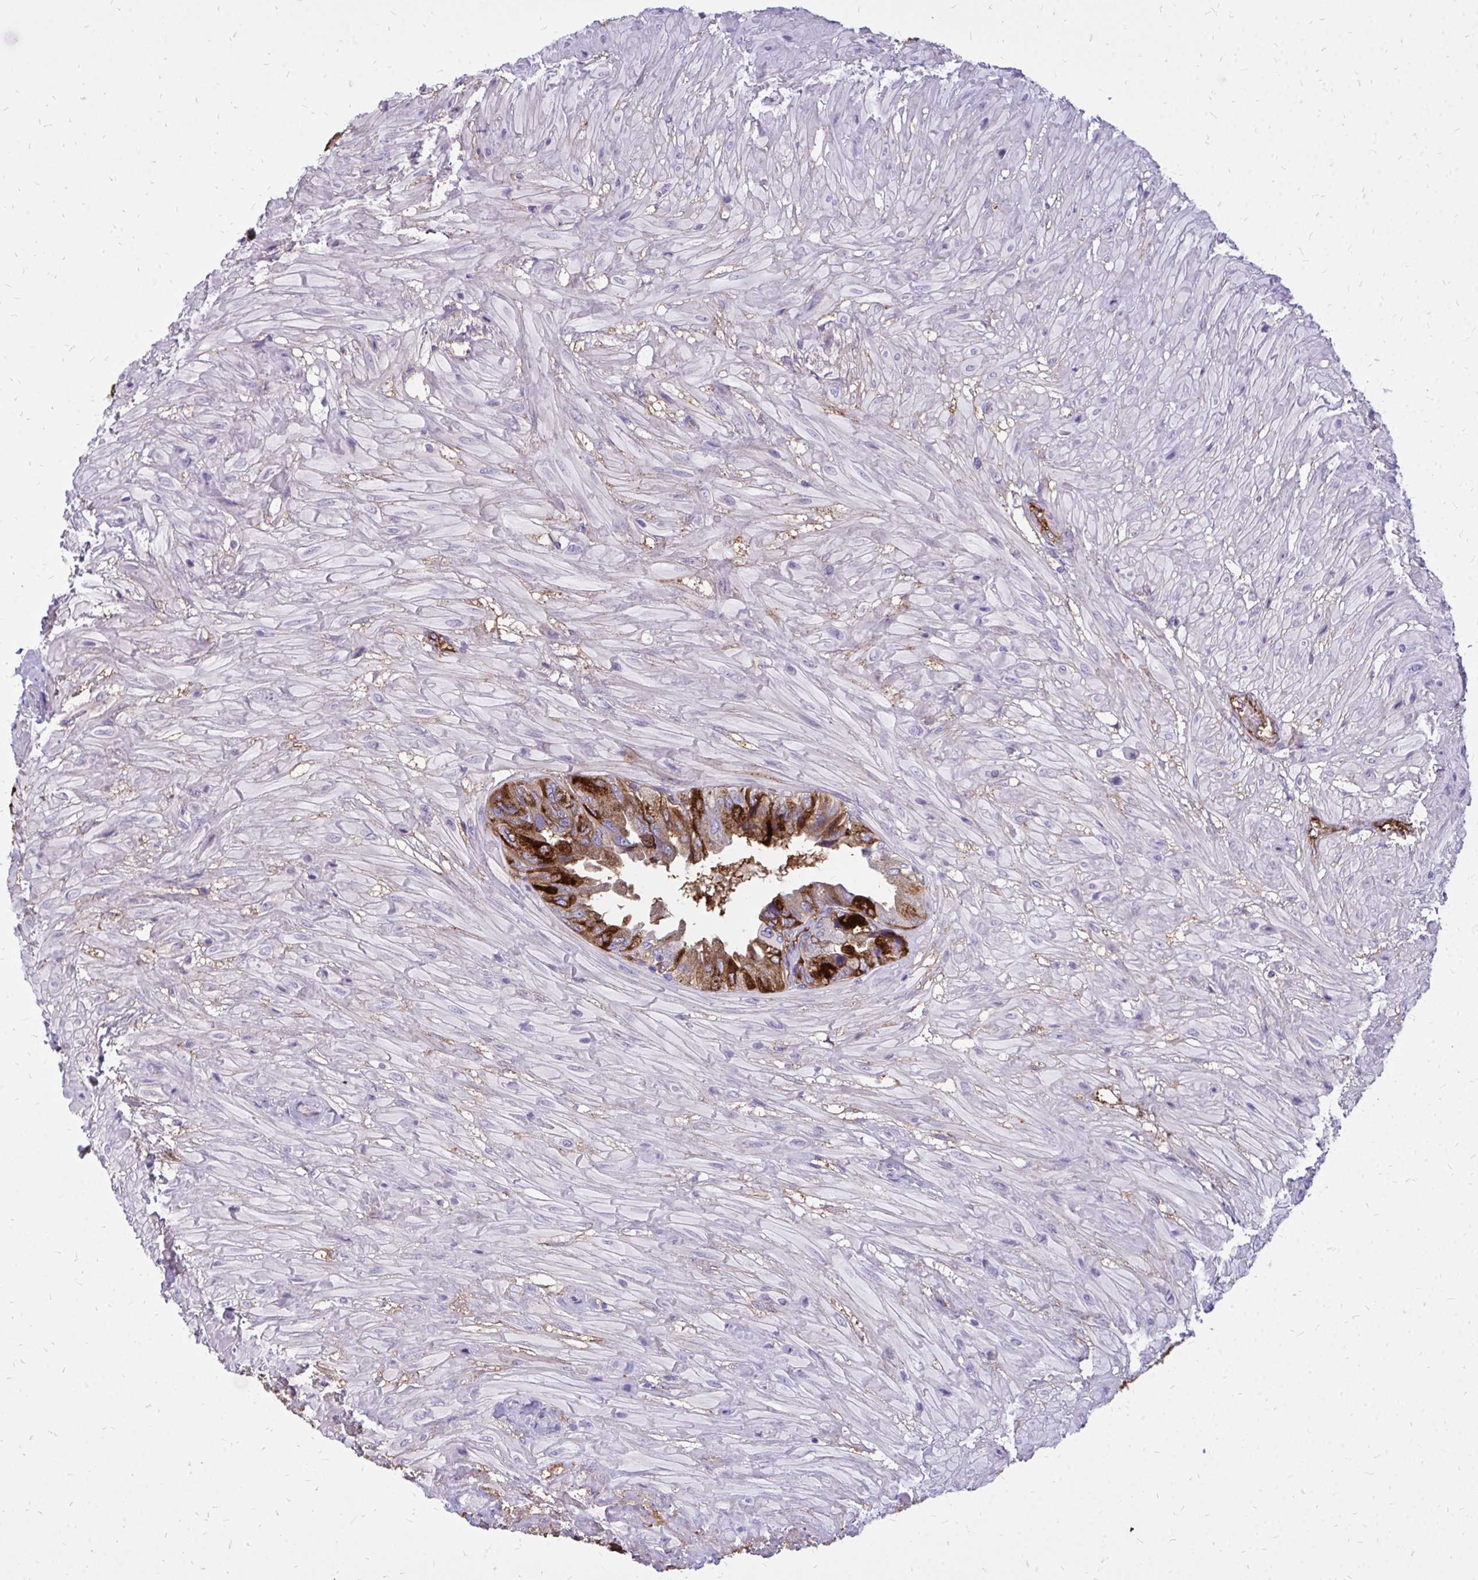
{"staining": {"intensity": "strong", "quantity": "25%-75%", "location": "cytoplasmic/membranous"}, "tissue": "seminal vesicle", "cell_type": "Glandular cells", "image_type": "normal", "snomed": [{"axis": "morphology", "description": "Normal tissue, NOS"}, {"axis": "topography", "description": "Seminal veicle"}], "caption": "Seminal vesicle stained for a protein exhibits strong cytoplasmic/membranous positivity in glandular cells. The protein is shown in brown color, while the nuclei are stained blue.", "gene": "MARCKSL1", "patient": {"sex": "male", "age": 55}}